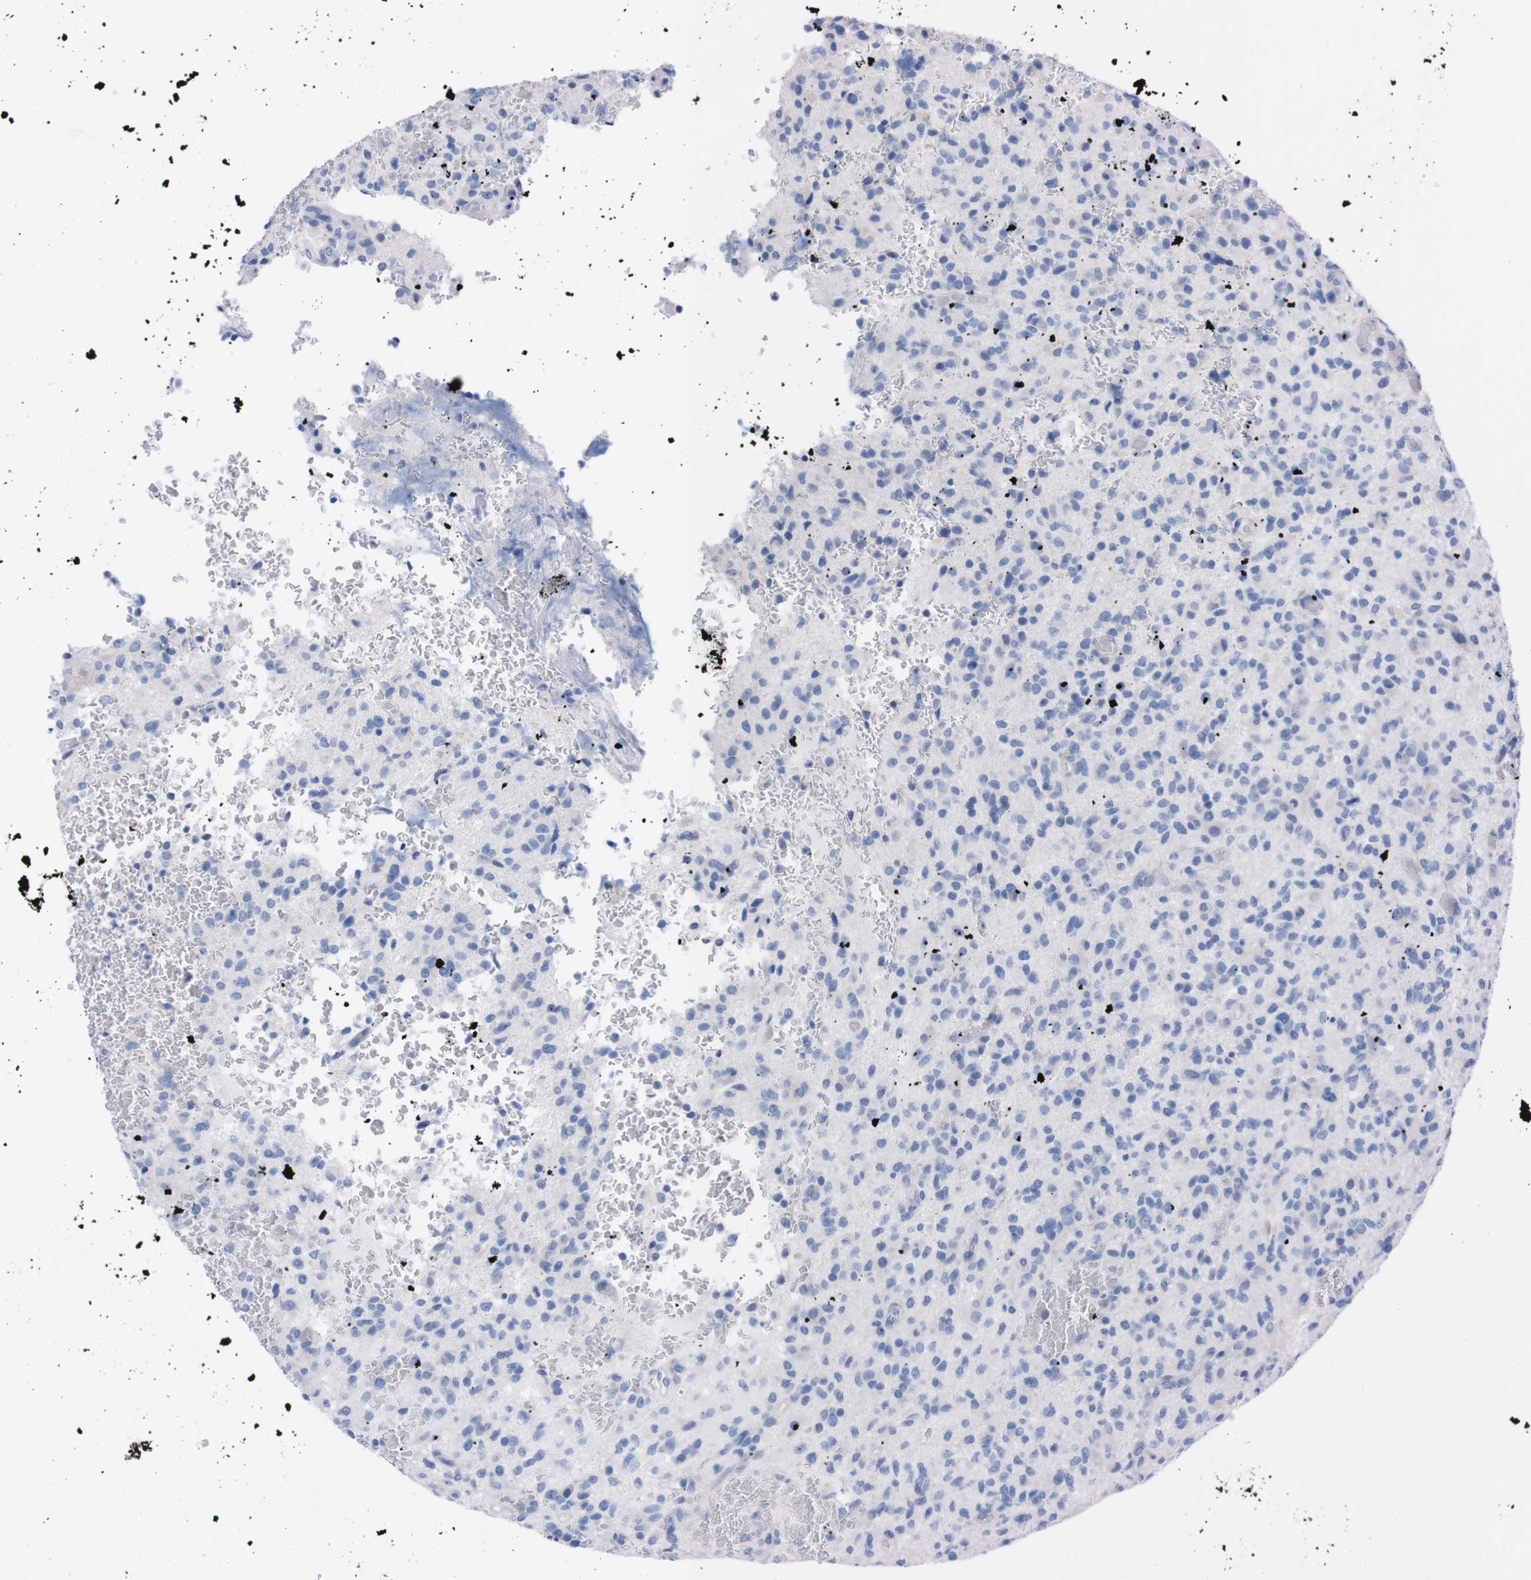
{"staining": {"intensity": "negative", "quantity": "none", "location": "none"}, "tissue": "glioma", "cell_type": "Tumor cells", "image_type": "cancer", "snomed": [{"axis": "morphology", "description": "Glioma, malignant, High grade"}, {"axis": "topography", "description": "Brain"}], "caption": "Immunohistochemistry (IHC) of human glioma displays no positivity in tumor cells.", "gene": "TMEM243", "patient": {"sex": "male", "age": 71}}